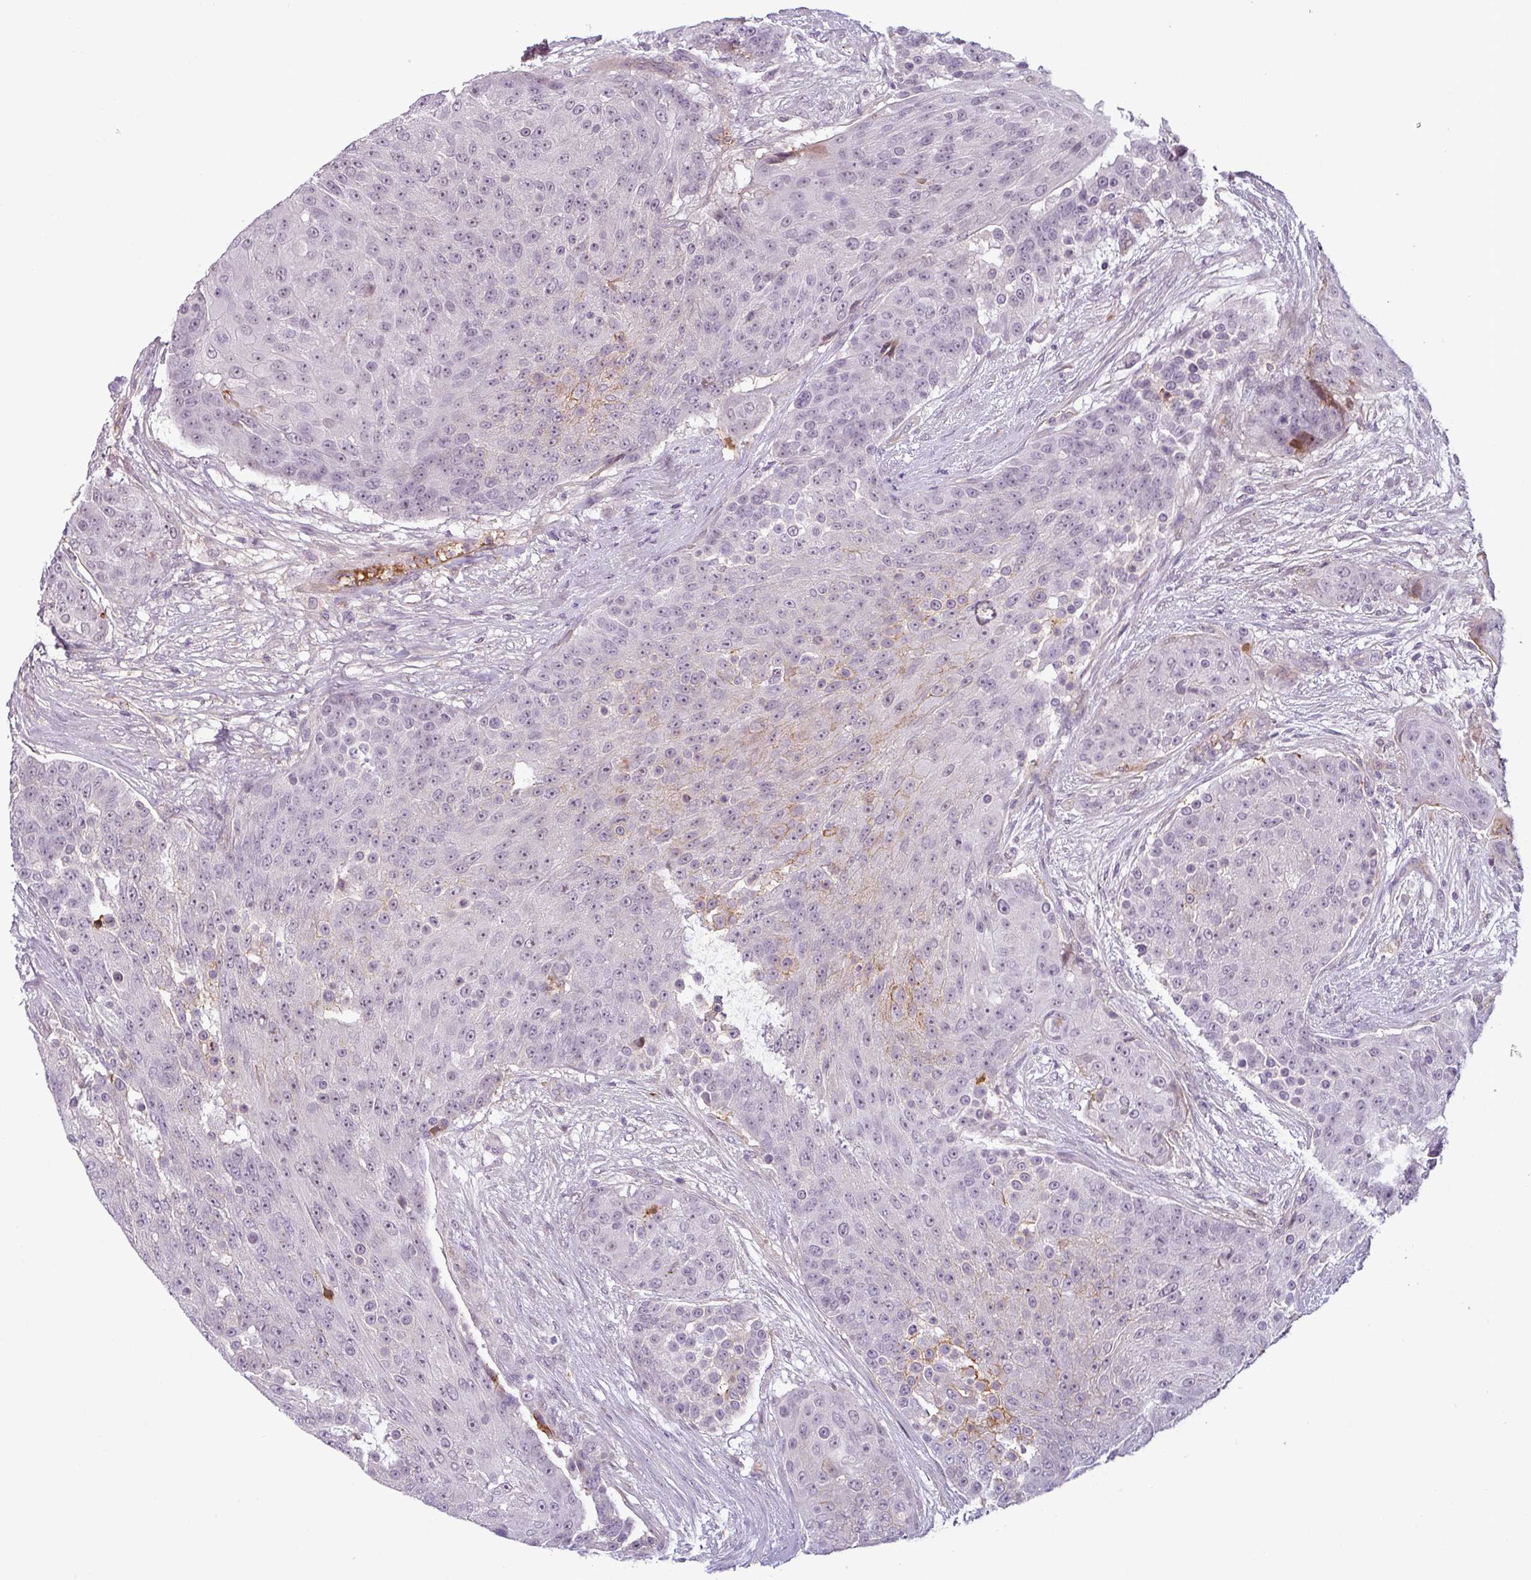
{"staining": {"intensity": "weak", "quantity": "<25%", "location": "cytoplasmic/membranous"}, "tissue": "urothelial cancer", "cell_type": "Tumor cells", "image_type": "cancer", "snomed": [{"axis": "morphology", "description": "Urothelial carcinoma, High grade"}, {"axis": "topography", "description": "Urinary bladder"}], "caption": "The photomicrograph exhibits no significant positivity in tumor cells of high-grade urothelial carcinoma.", "gene": "APOC1", "patient": {"sex": "female", "age": 63}}